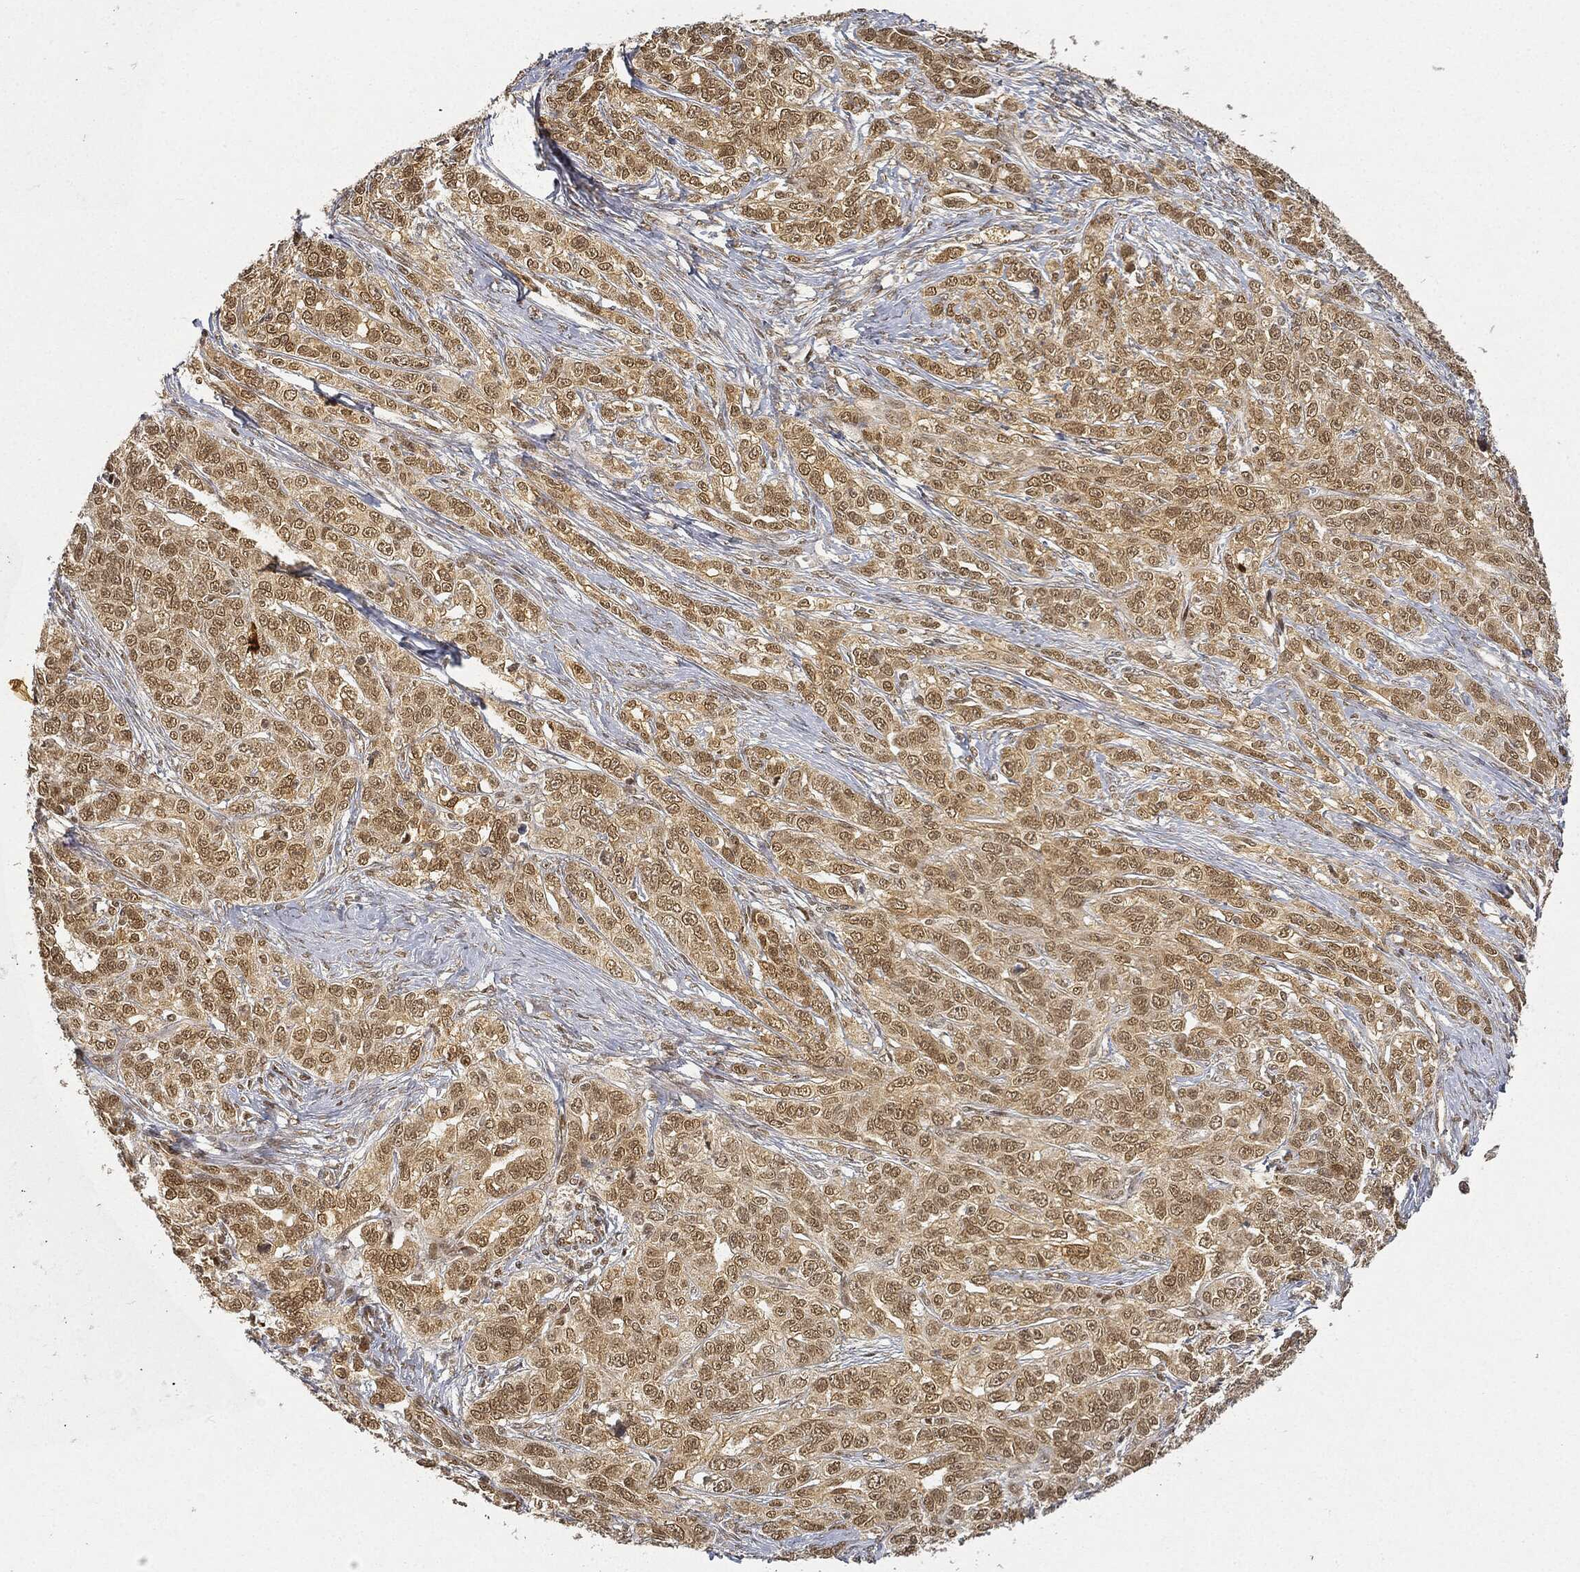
{"staining": {"intensity": "moderate", "quantity": "25%-75%", "location": "nuclear"}, "tissue": "ovarian cancer", "cell_type": "Tumor cells", "image_type": "cancer", "snomed": [{"axis": "morphology", "description": "Cystadenocarcinoma, serous, NOS"}, {"axis": "topography", "description": "Ovary"}], "caption": "A histopathology image of human ovarian cancer stained for a protein exhibits moderate nuclear brown staining in tumor cells. (Brightfield microscopy of DAB IHC at high magnification).", "gene": "CIB1", "patient": {"sex": "female", "age": 71}}